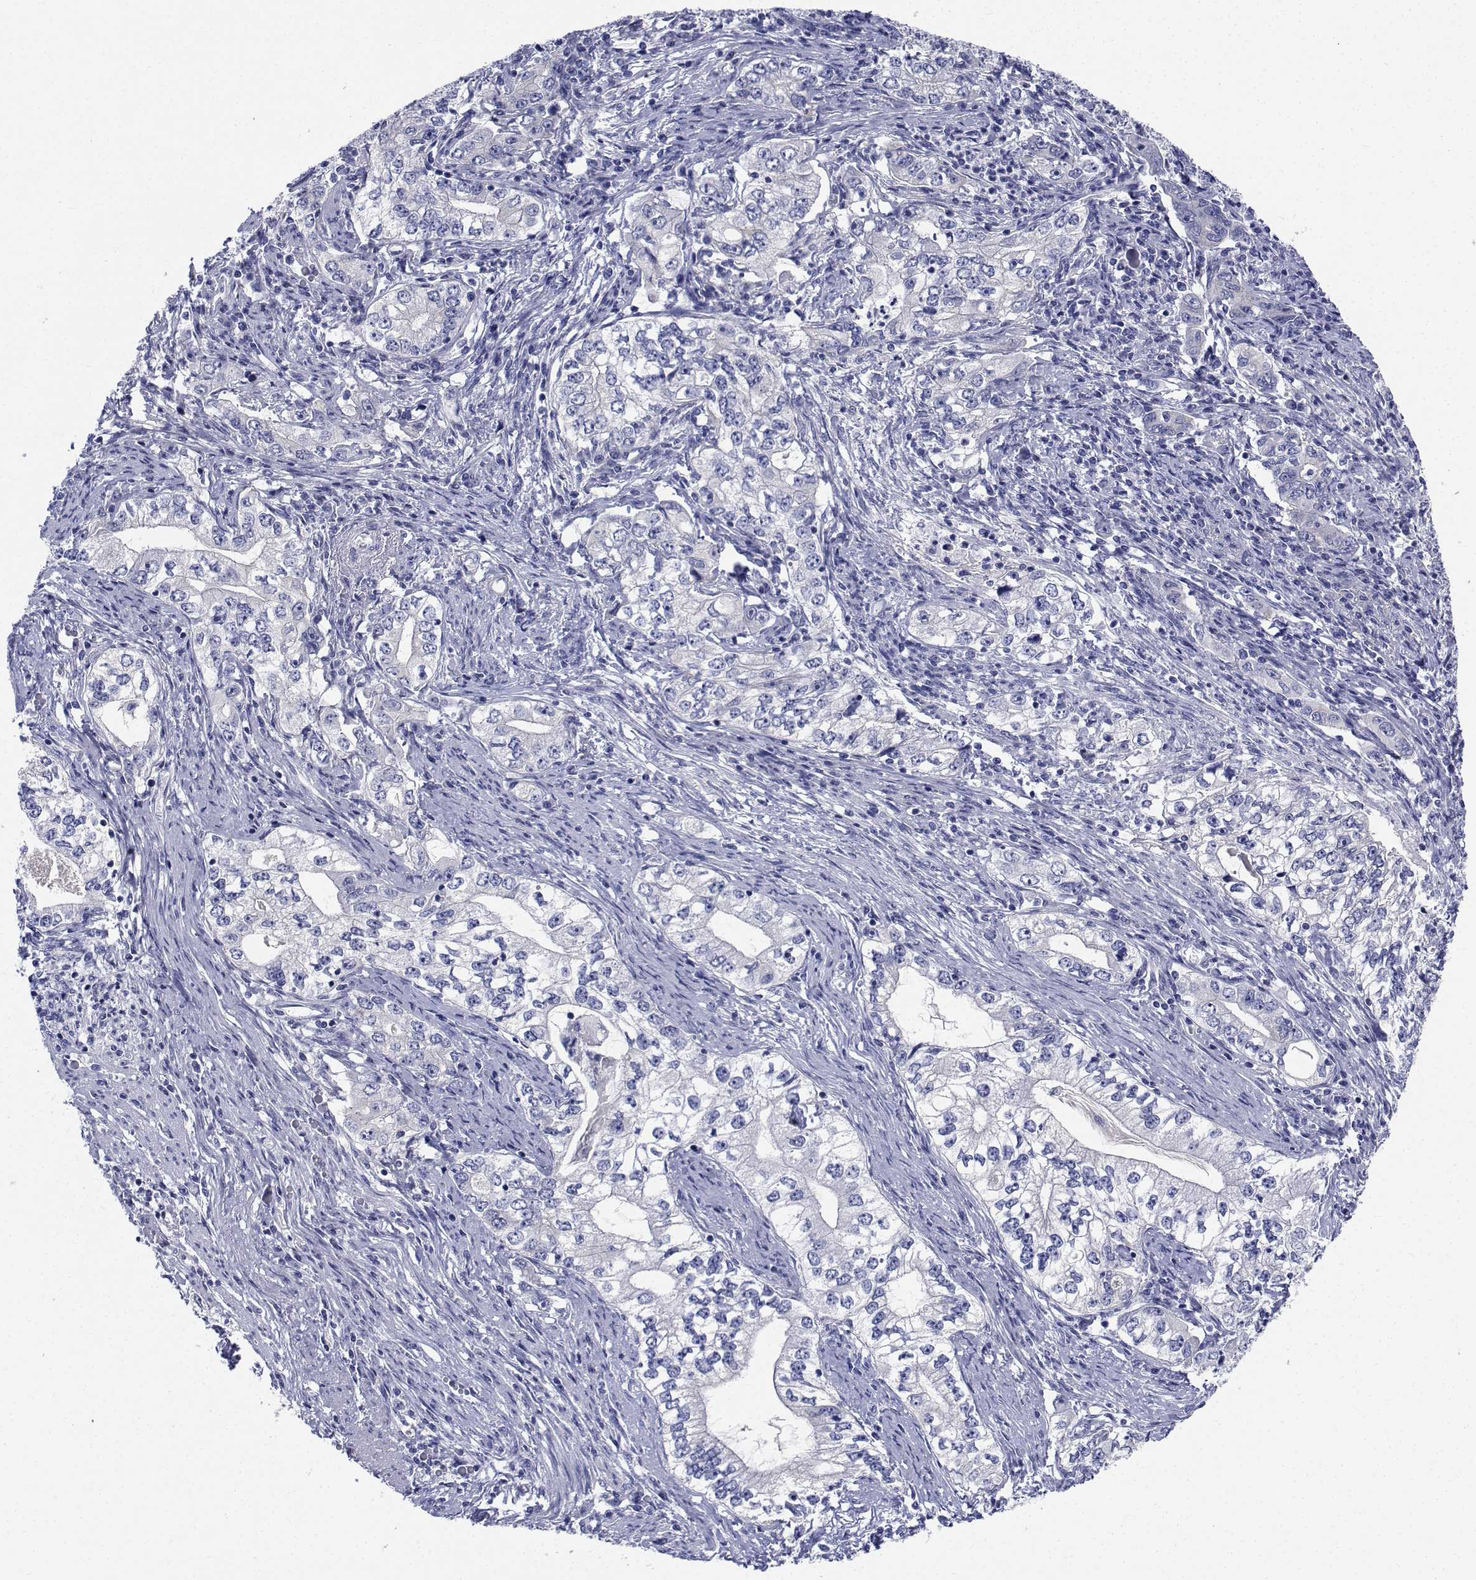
{"staining": {"intensity": "negative", "quantity": "none", "location": "none"}, "tissue": "stomach cancer", "cell_type": "Tumor cells", "image_type": "cancer", "snomed": [{"axis": "morphology", "description": "Adenocarcinoma, NOS"}, {"axis": "topography", "description": "Stomach, lower"}], "caption": "Tumor cells show no significant staining in stomach cancer (adenocarcinoma).", "gene": "CDHR3", "patient": {"sex": "female", "age": 72}}